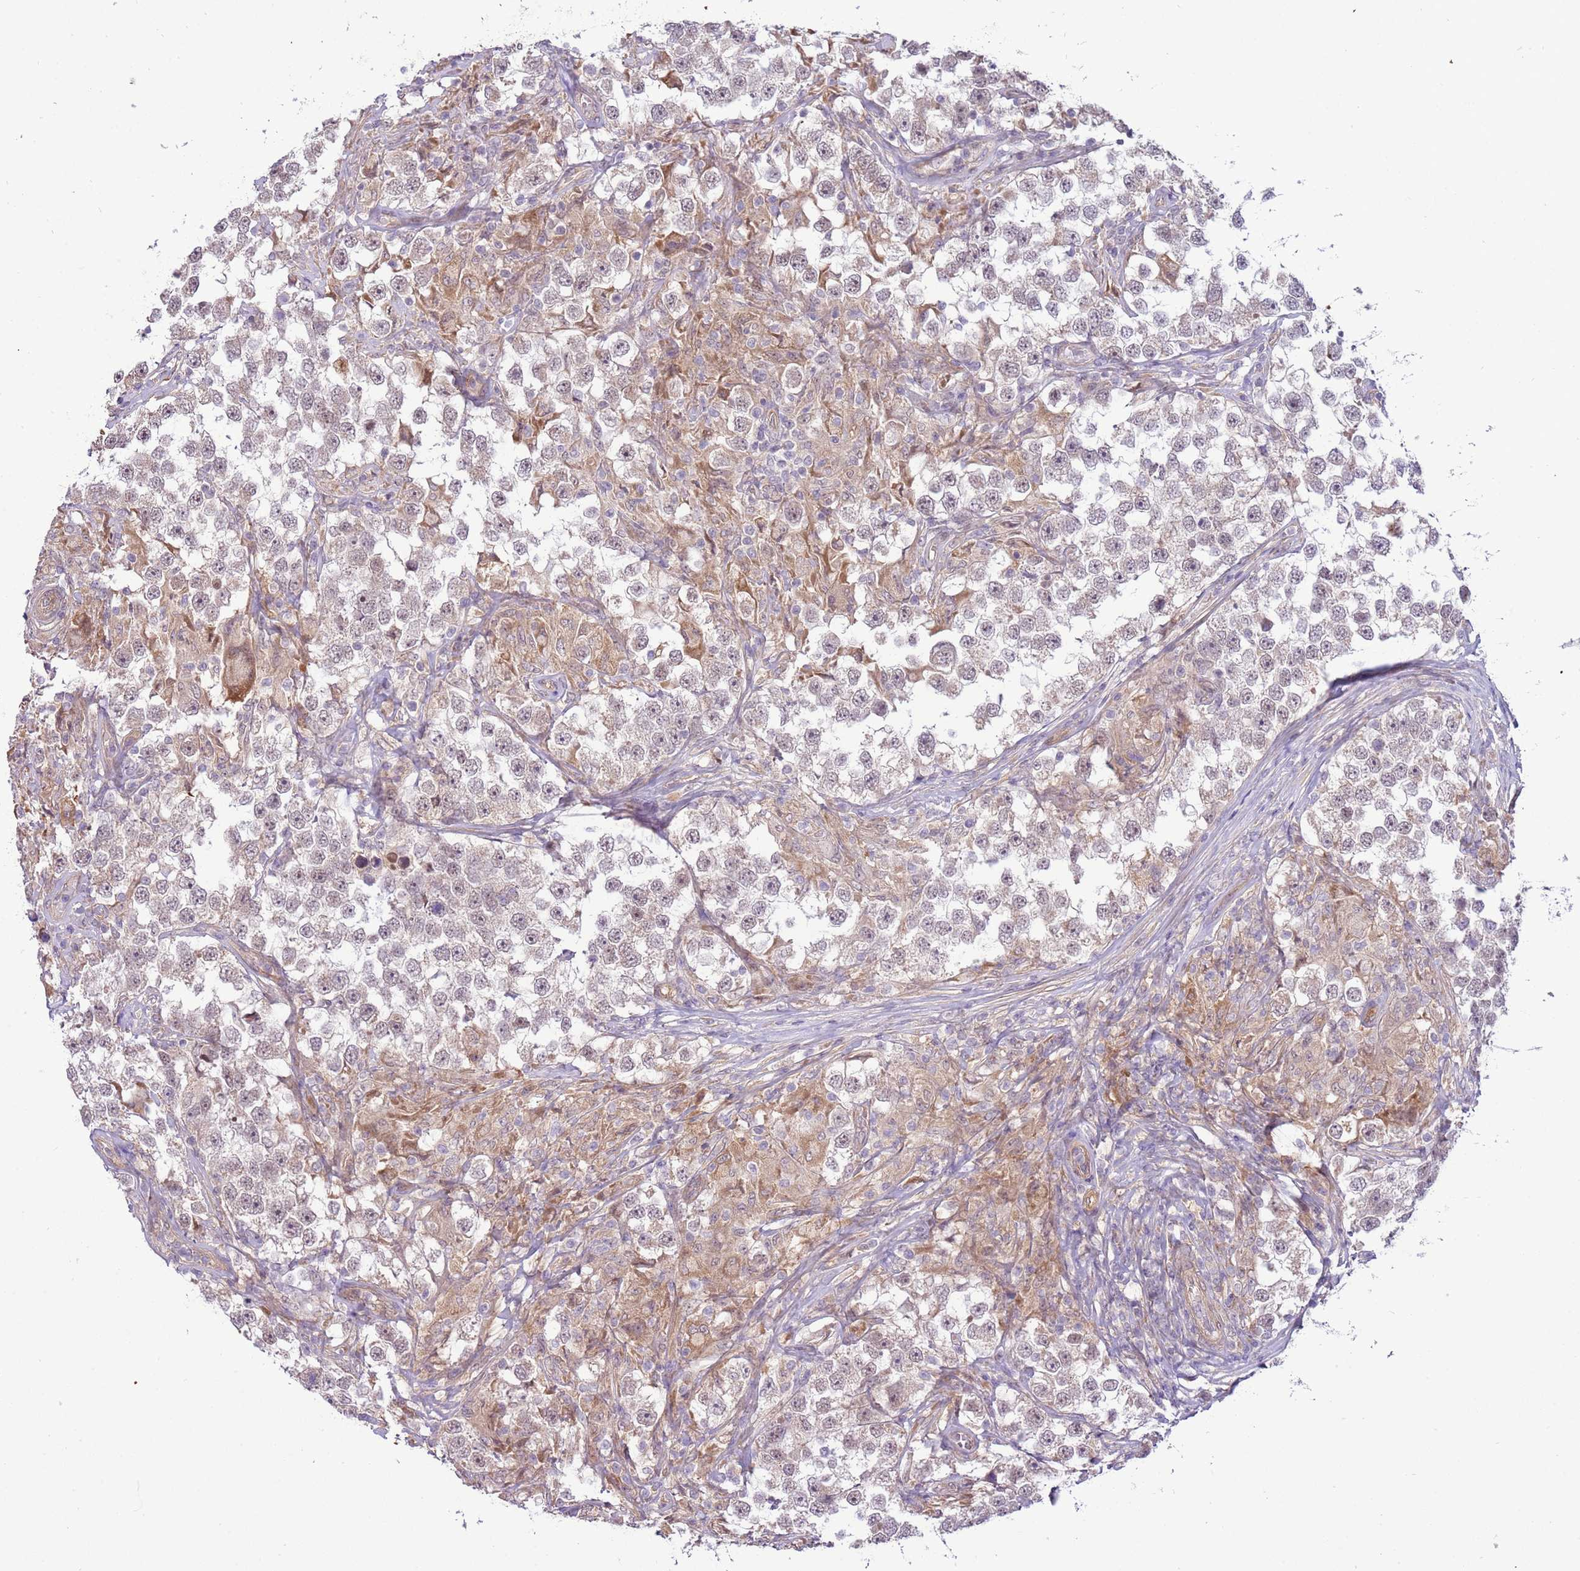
{"staining": {"intensity": "weak", "quantity": "<25%", "location": "nuclear"}, "tissue": "testis cancer", "cell_type": "Tumor cells", "image_type": "cancer", "snomed": [{"axis": "morphology", "description": "Seminoma, NOS"}, {"axis": "topography", "description": "Testis"}], "caption": "High power microscopy image of an immunohistochemistry (IHC) micrograph of testis cancer, revealing no significant positivity in tumor cells.", "gene": "SCARA3", "patient": {"sex": "male", "age": 46}}